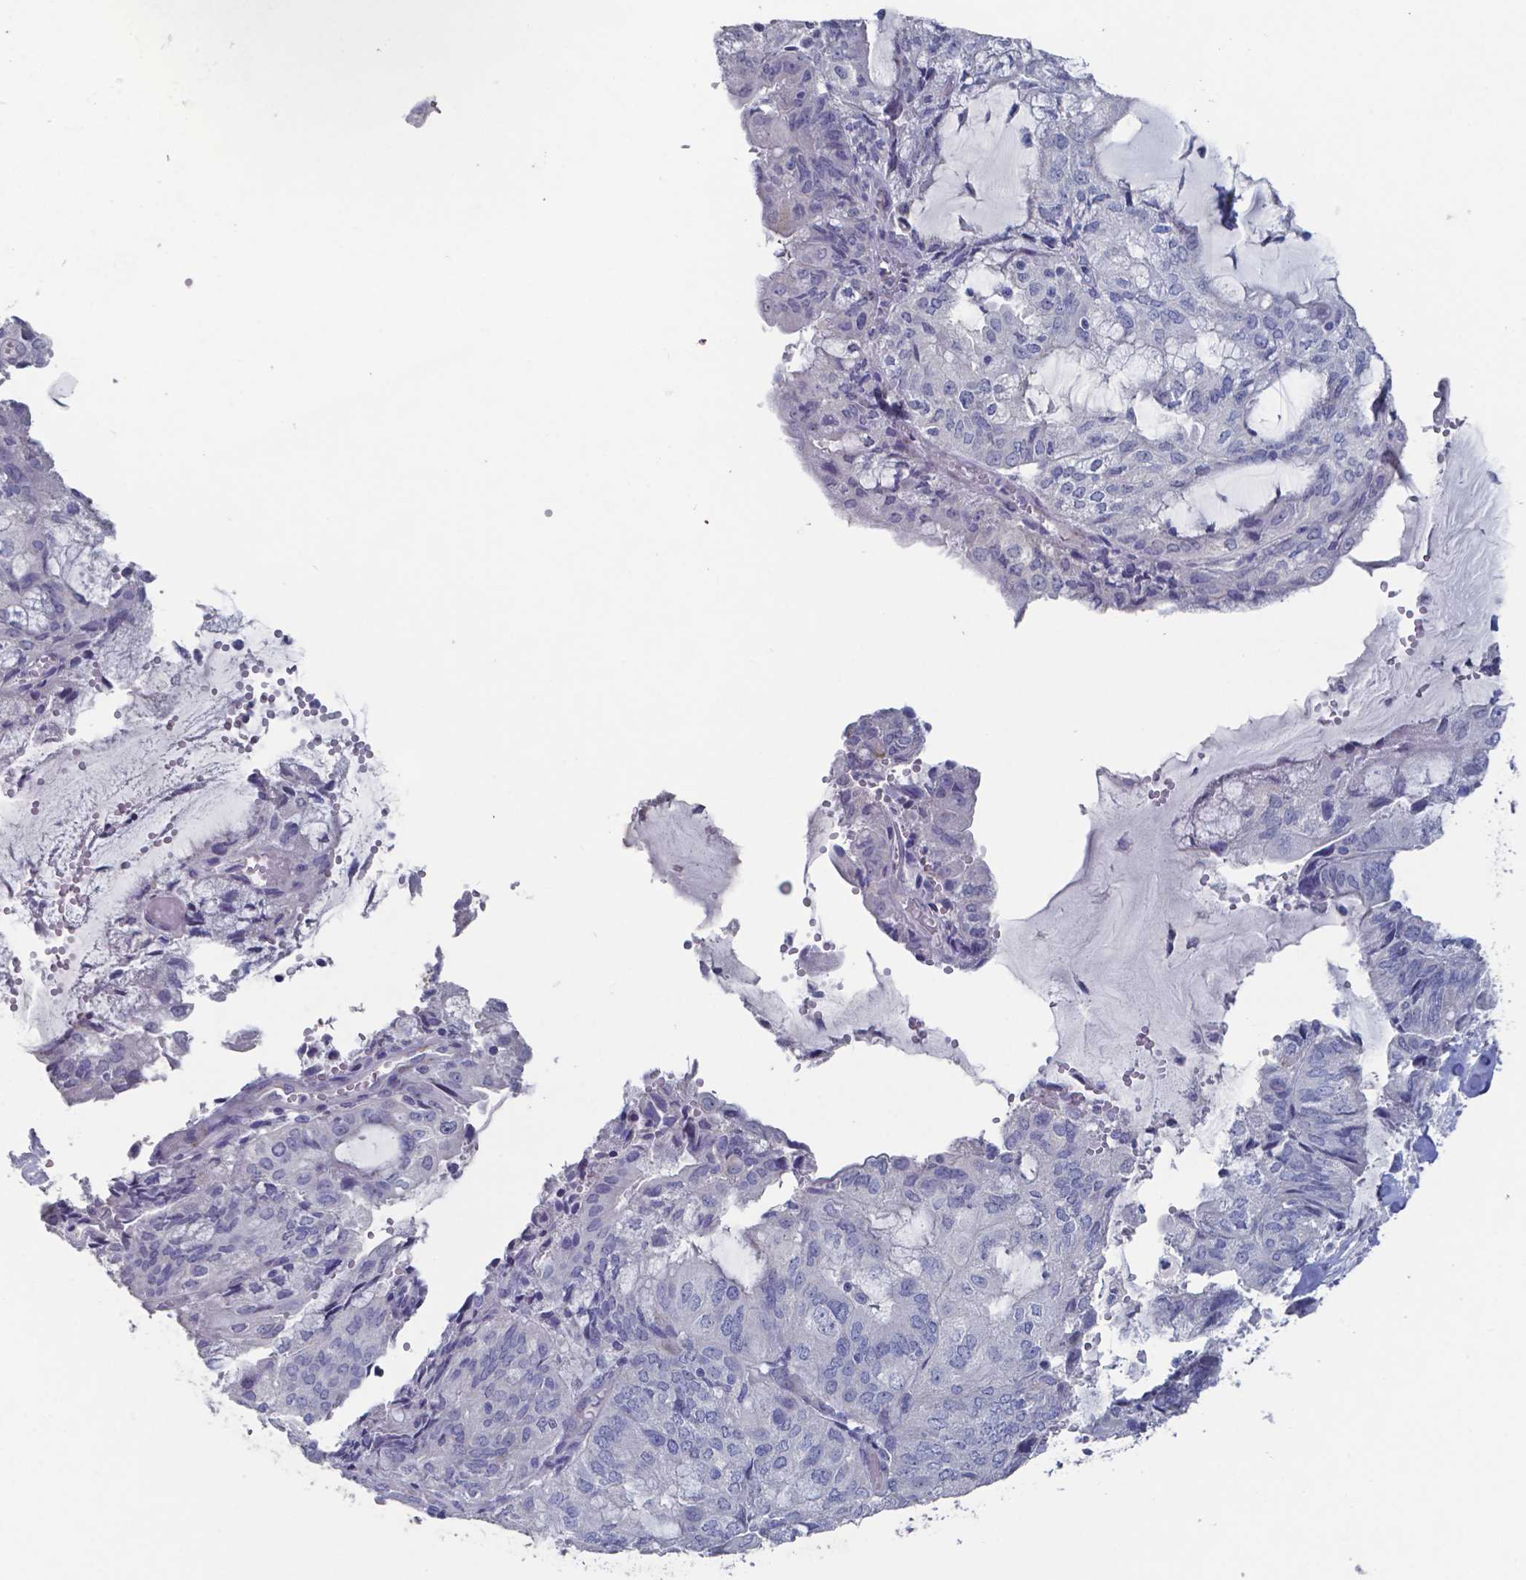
{"staining": {"intensity": "negative", "quantity": "none", "location": "none"}, "tissue": "endometrial cancer", "cell_type": "Tumor cells", "image_type": "cancer", "snomed": [{"axis": "morphology", "description": "Adenocarcinoma, NOS"}, {"axis": "topography", "description": "Endometrium"}], "caption": "High magnification brightfield microscopy of endometrial cancer (adenocarcinoma) stained with DAB (brown) and counterstained with hematoxylin (blue): tumor cells show no significant staining.", "gene": "PLA2R1", "patient": {"sex": "female", "age": 81}}